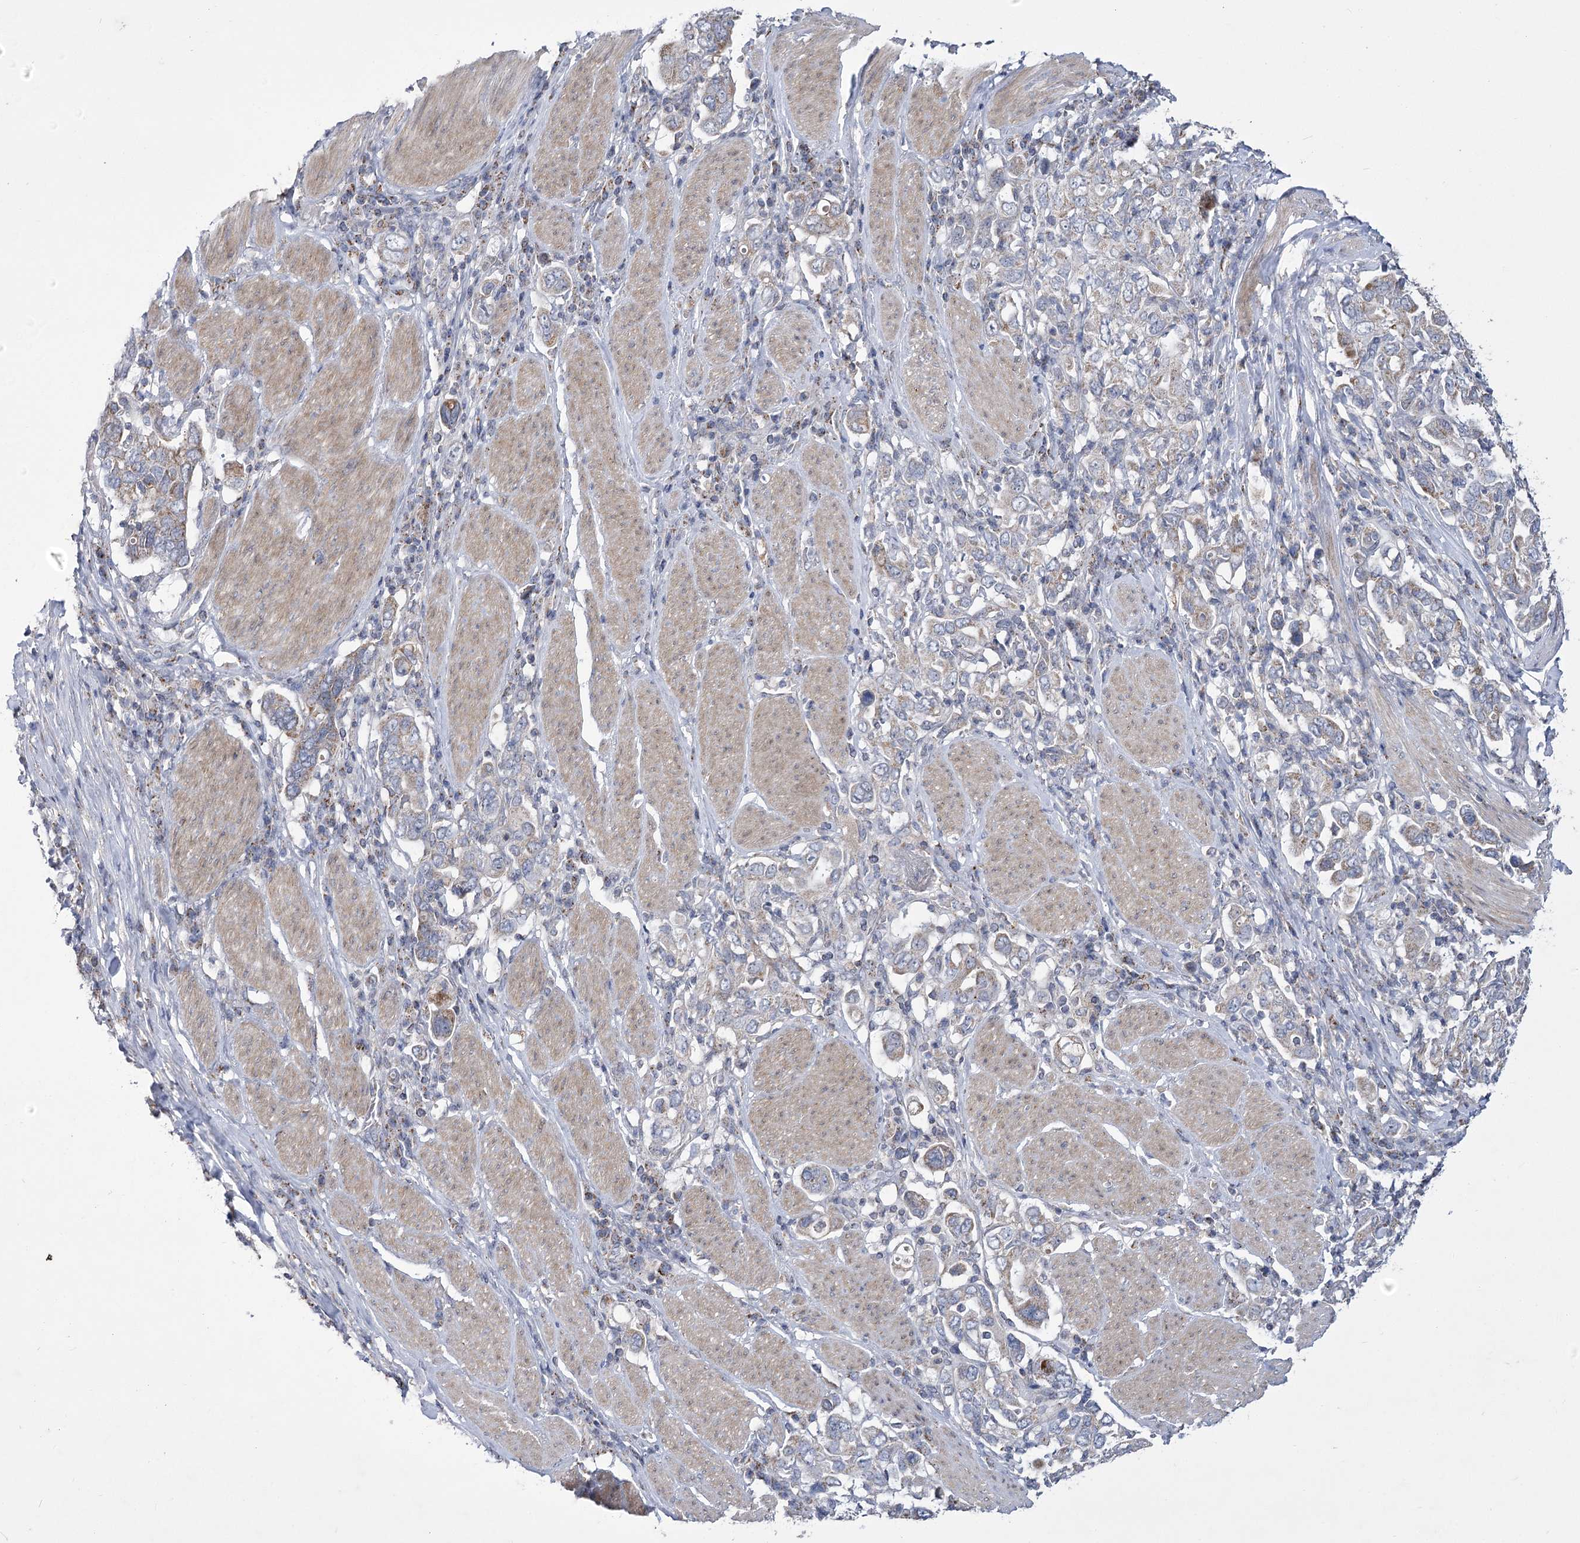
{"staining": {"intensity": "weak", "quantity": "<25%", "location": "cytoplasmic/membranous"}, "tissue": "stomach cancer", "cell_type": "Tumor cells", "image_type": "cancer", "snomed": [{"axis": "morphology", "description": "Adenocarcinoma, NOS"}, {"axis": "topography", "description": "Stomach, upper"}], "caption": "Tumor cells are negative for brown protein staining in stomach adenocarcinoma.", "gene": "PDHB", "patient": {"sex": "male", "age": 62}}